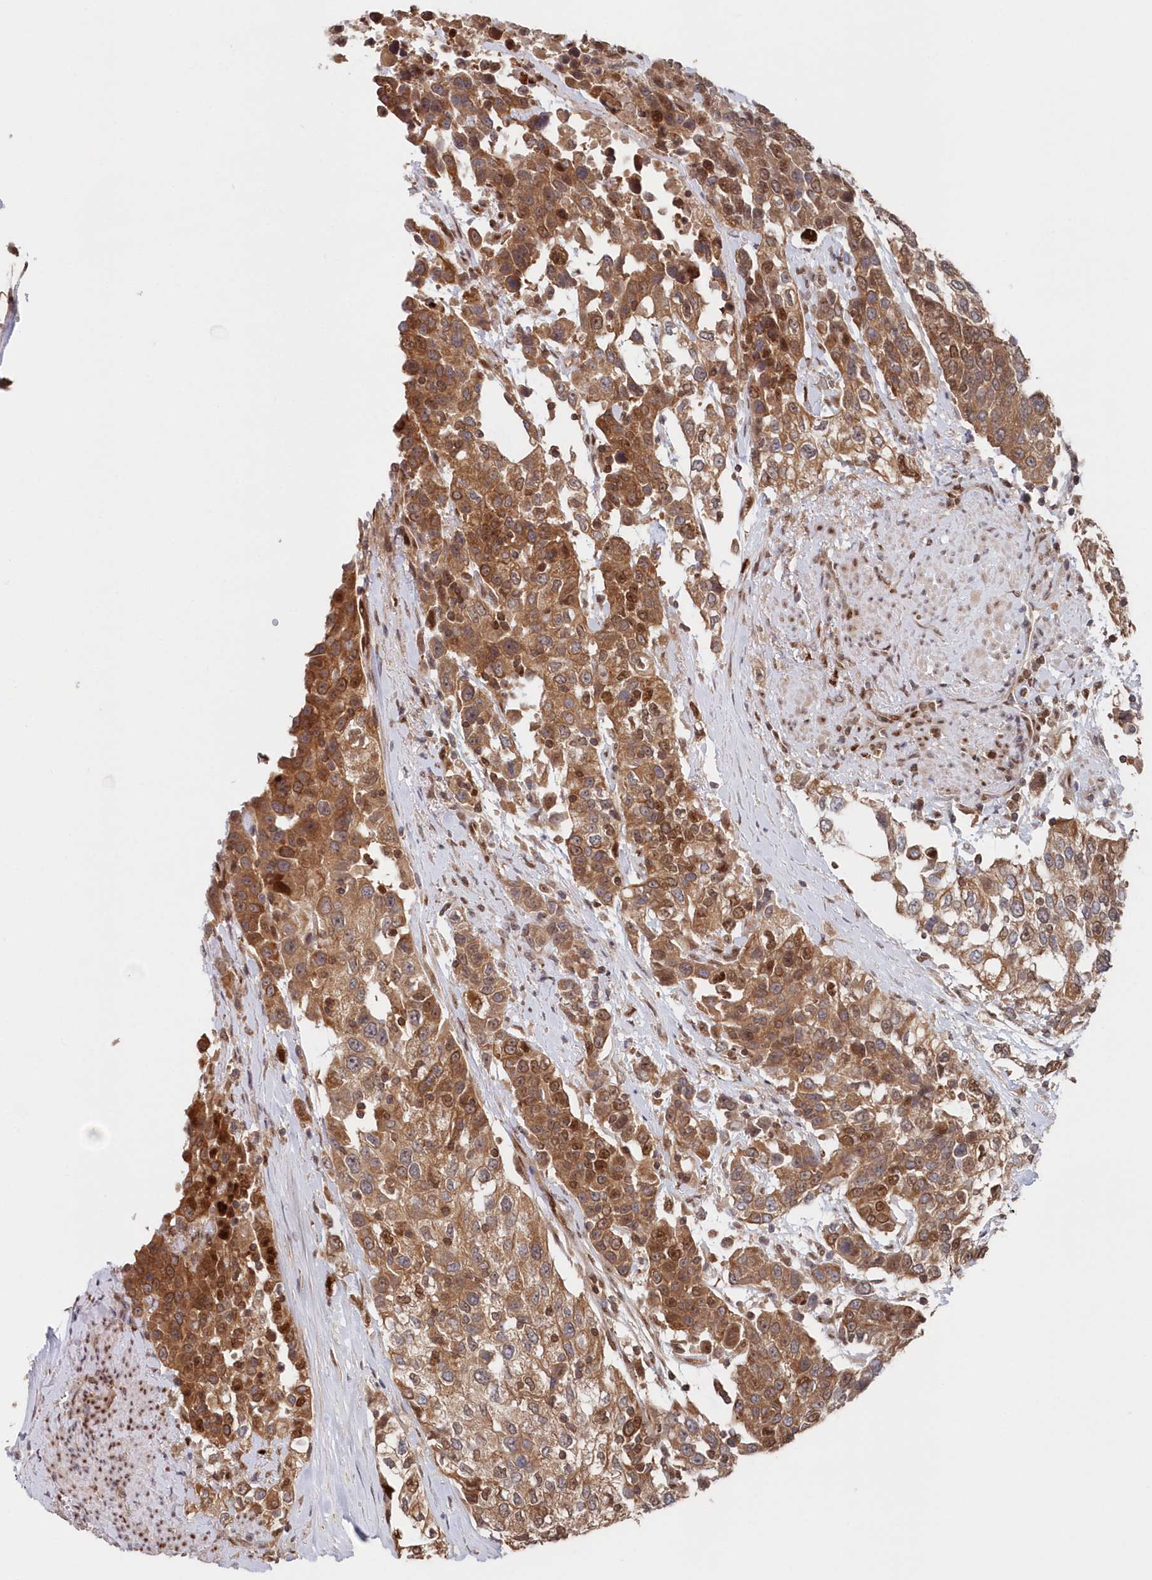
{"staining": {"intensity": "strong", "quantity": ">75%", "location": "cytoplasmic/membranous,nuclear"}, "tissue": "urothelial cancer", "cell_type": "Tumor cells", "image_type": "cancer", "snomed": [{"axis": "morphology", "description": "Urothelial carcinoma, High grade"}, {"axis": "topography", "description": "Urinary bladder"}], "caption": "This is a photomicrograph of immunohistochemistry staining of urothelial cancer, which shows strong positivity in the cytoplasmic/membranous and nuclear of tumor cells.", "gene": "ABHD14B", "patient": {"sex": "female", "age": 80}}